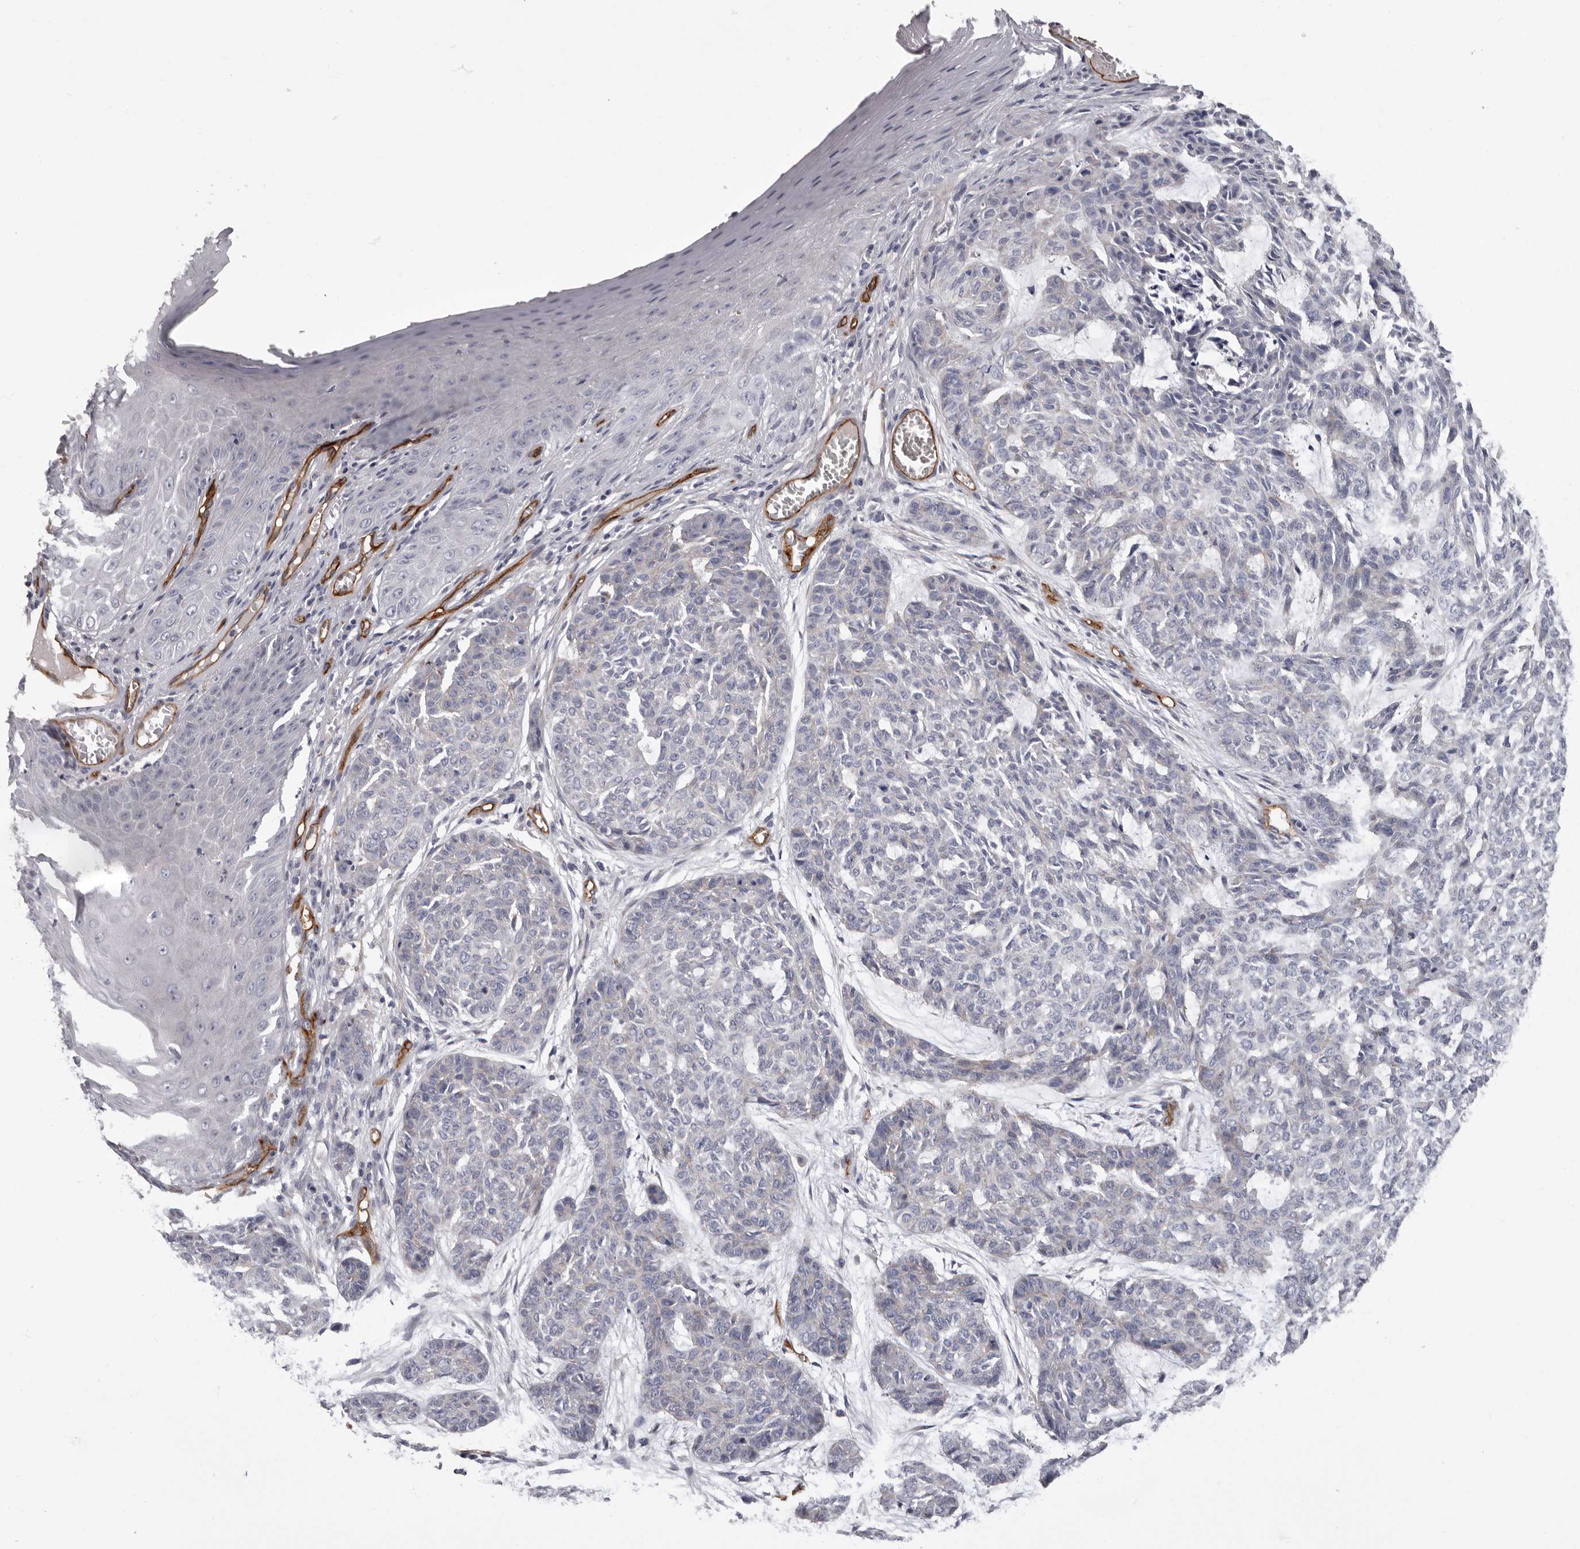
{"staining": {"intensity": "negative", "quantity": "none", "location": "none"}, "tissue": "skin cancer", "cell_type": "Tumor cells", "image_type": "cancer", "snomed": [{"axis": "morphology", "description": "Basal cell carcinoma"}, {"axis": "topography", "description": "Skin"}], "caption": "A high-resolution histopathology image shows immunohistochemistry (IHC) staining of basal cell carcinoma (skin), which shows no significant staining in tumor cells. (IHC, brightfield microscopy, high magnification).", "gene": "ADGRL4", "patient": {"sex": "female", "age": 64}}